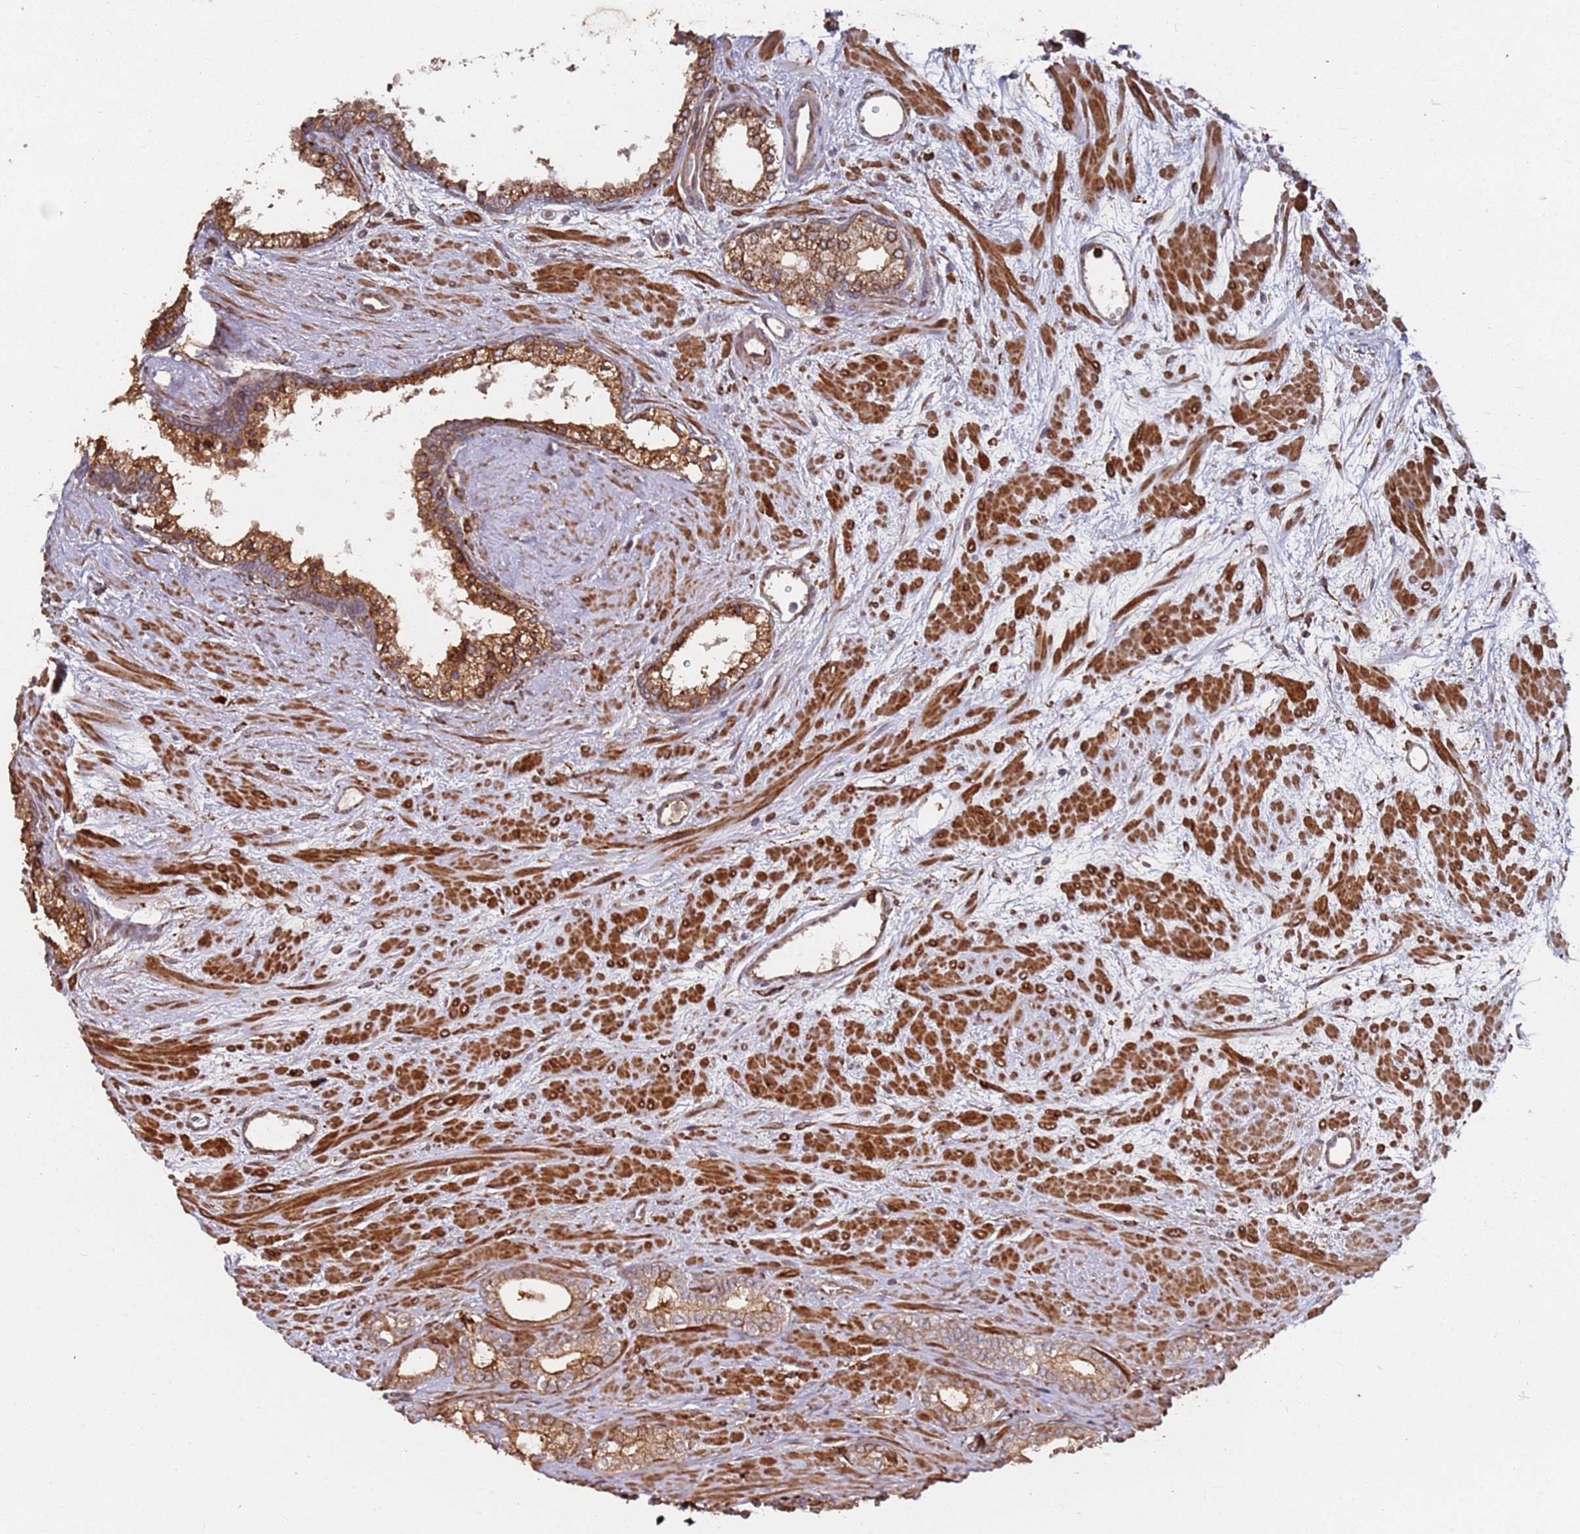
{"staining": {"intensity": "moderate", "quantity": ">75%", "location": "cytoplasmic/membranous"}, "tissue": "prostate cancer", "cell_type": "Tumor cells", "image_type": "cancer", "snomed": [{"axis": "morphology", "description": "Adenocarcinoma, High grade"}, {"axis": "topography", "description": "Prostate"}], "caption": "Prostate adenocarcinoma (high-grade) was stained to show a protein in brown. There is medium levels of moderate cytoplasmic/membranous expression in approximately >75% of tumor cells.", "gene": "LACC1", "patient": {"sex": "male", "age": 64}}